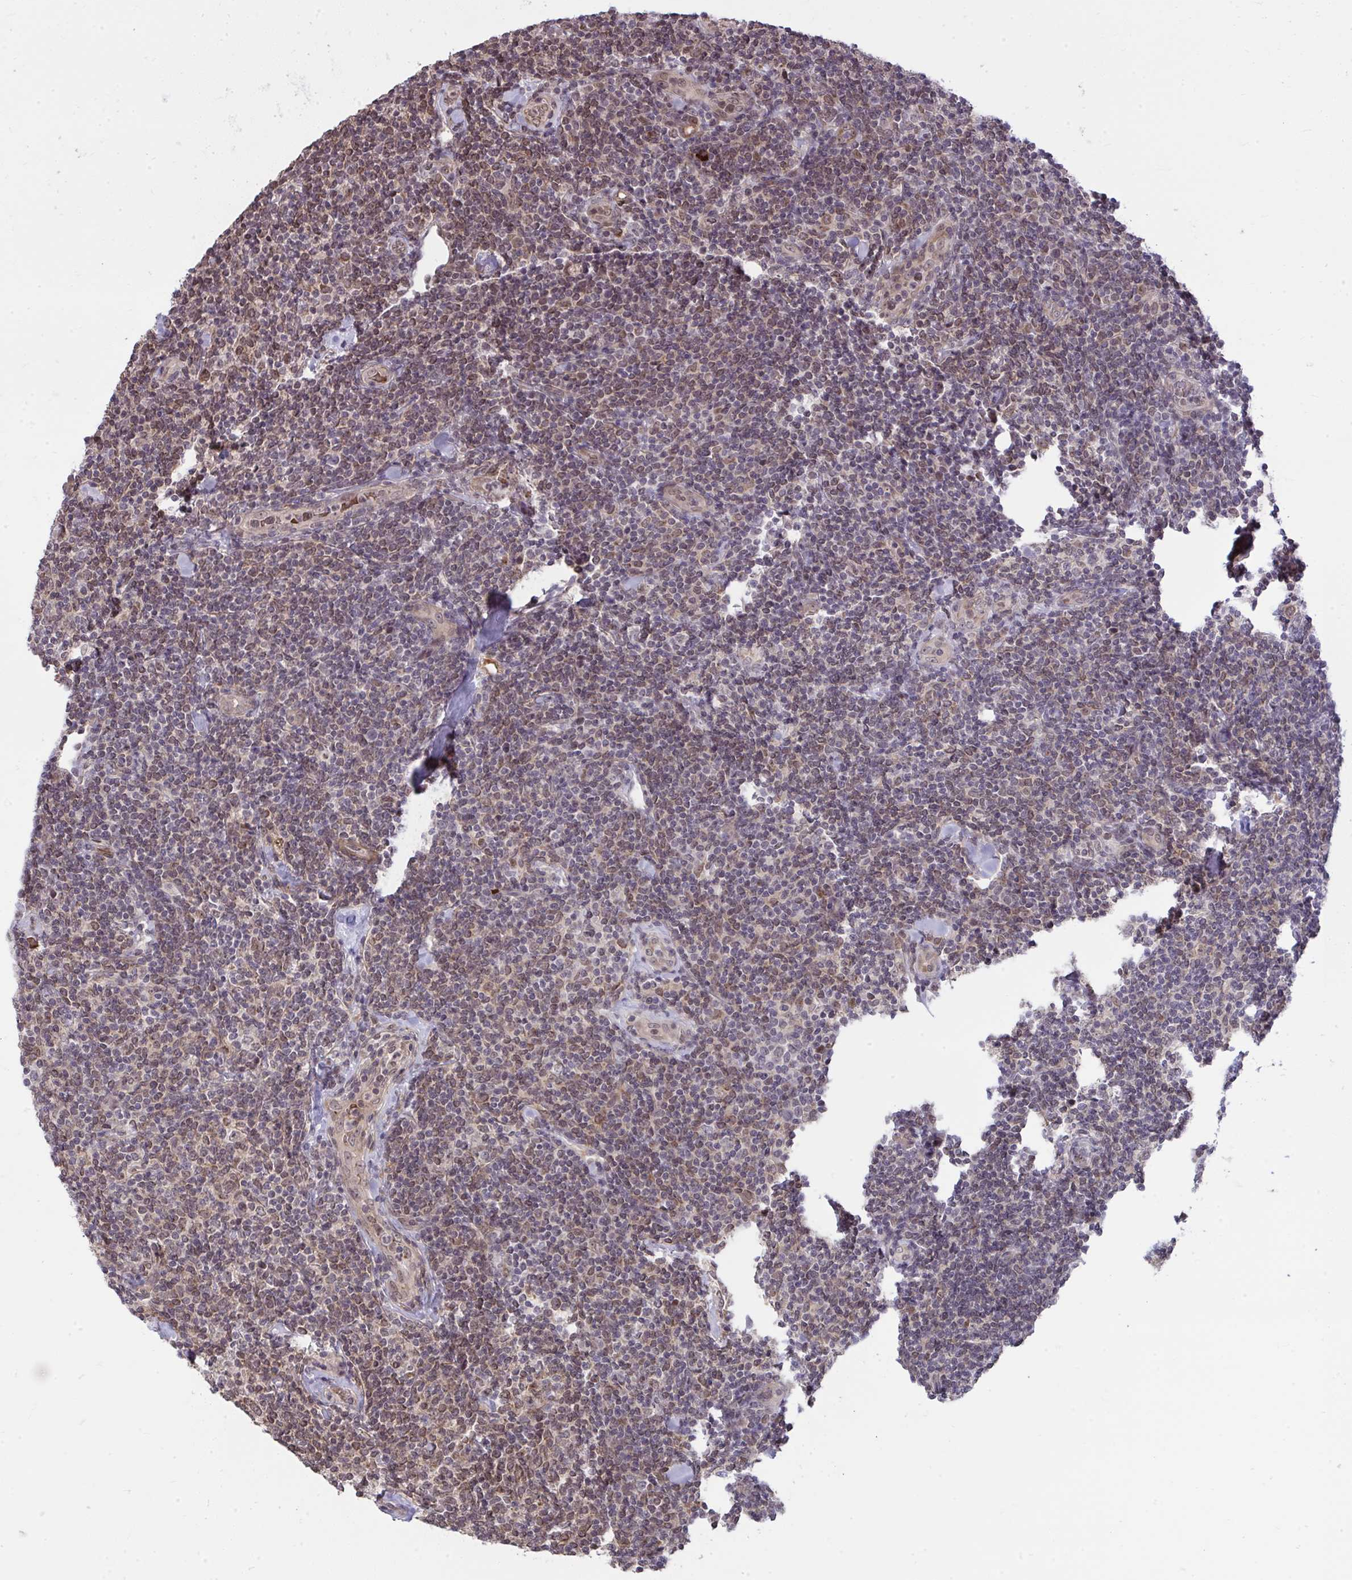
{"staining": {"intensity": "moderate", "quantity": "25%-75%", "location": "nuclear"}, "tissue": "lymphoma", "cell_type": "Tumor cells", "image_type": "cancer", "snomed": [{"axis": "morphology", "description": "Malignant lymphoma, non-Hodgkin's type, Low grade"}, {"axis": "topography", "description": "Lymph node"}], "caption": "Protein analysis of lymphoma tissue reveals moderate nuclear positivity in approximately 25%-75% of tumor cells.", "gene": "ZSCAN9", "patient": {"sex": "female", "age": 56}}